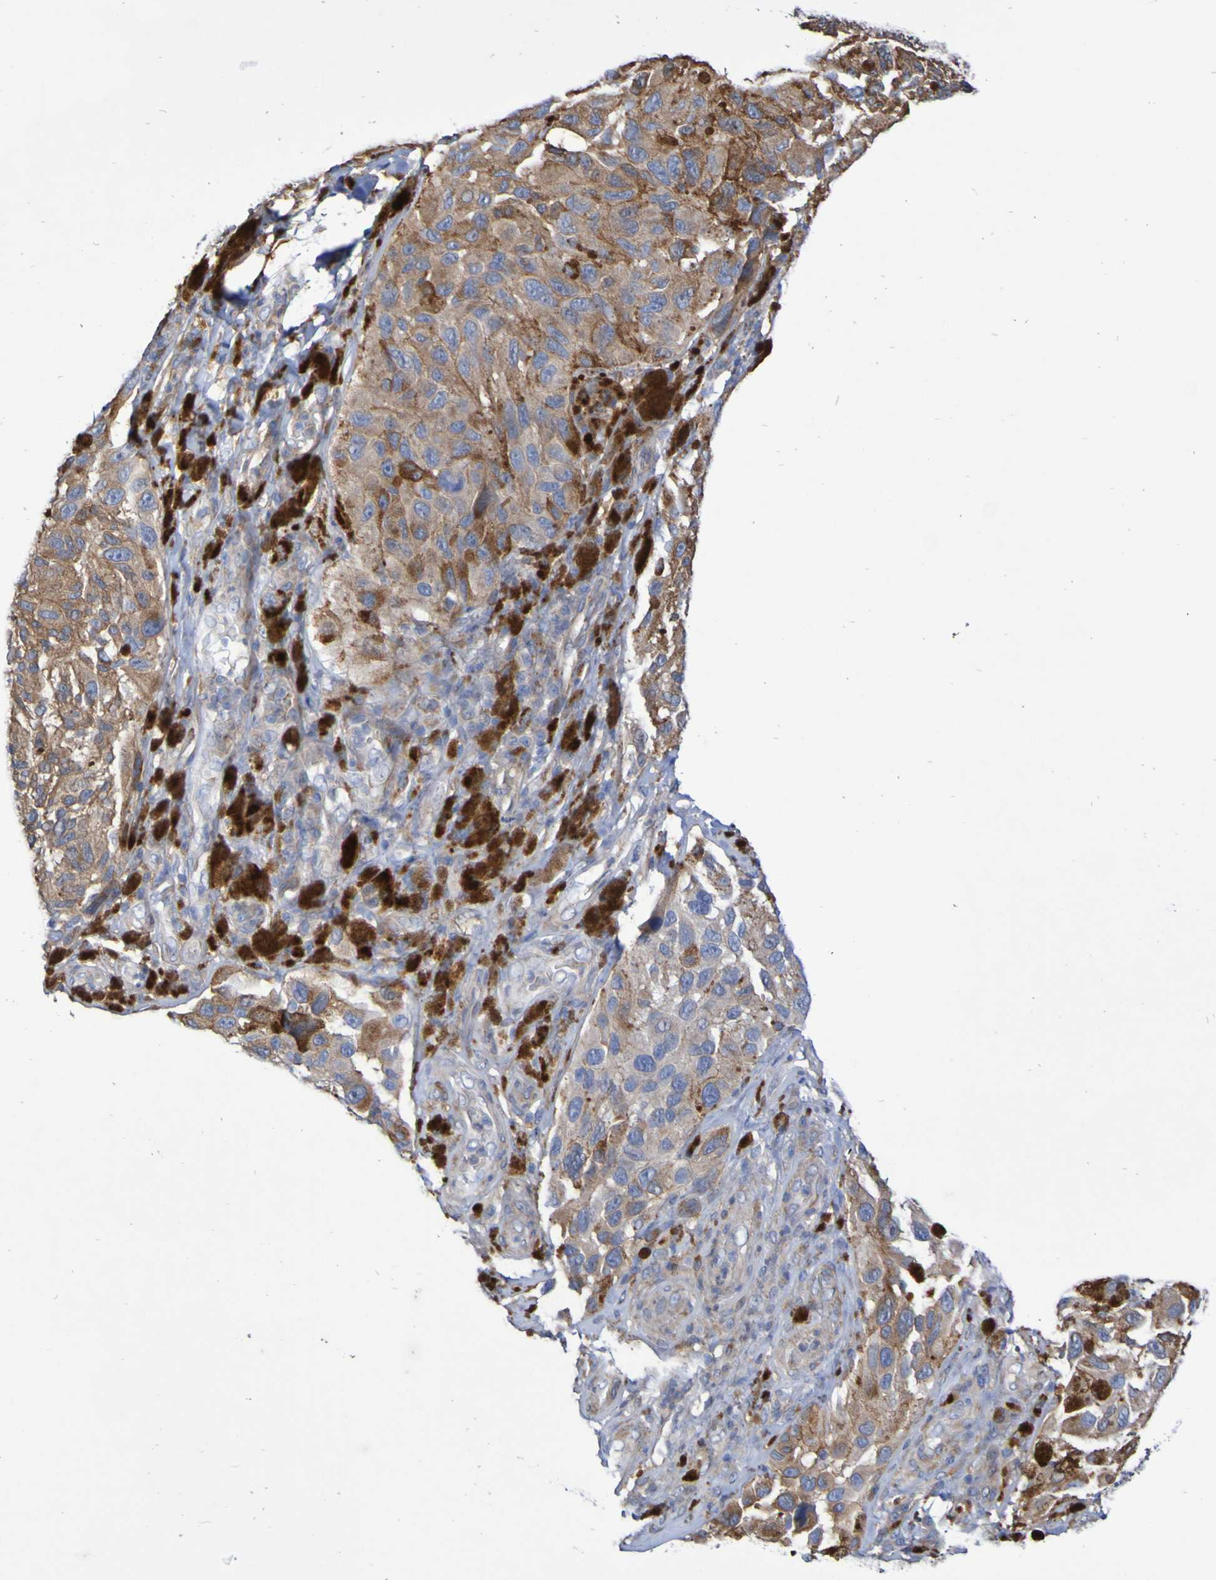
{"staining": {"intensity": "moderate", "quantity": ">75%", "location": "cytoplasmic/membranous"}, "tissue": "melanoma", "cell_type": "Tumor cells", "image_type": "cancer", "snomed": [{"axis": "morphology", "description": "Malignant melanoma, NOS"}, {"axis": "topography", "description": "Skin"}], "caption": "Malignant melanoma stained for a protein displays moderate cytoplasmic/membranous positivity in tumor cells.", "gene": "SCRG1", "patient": {"sex": "female", "age": 73}}